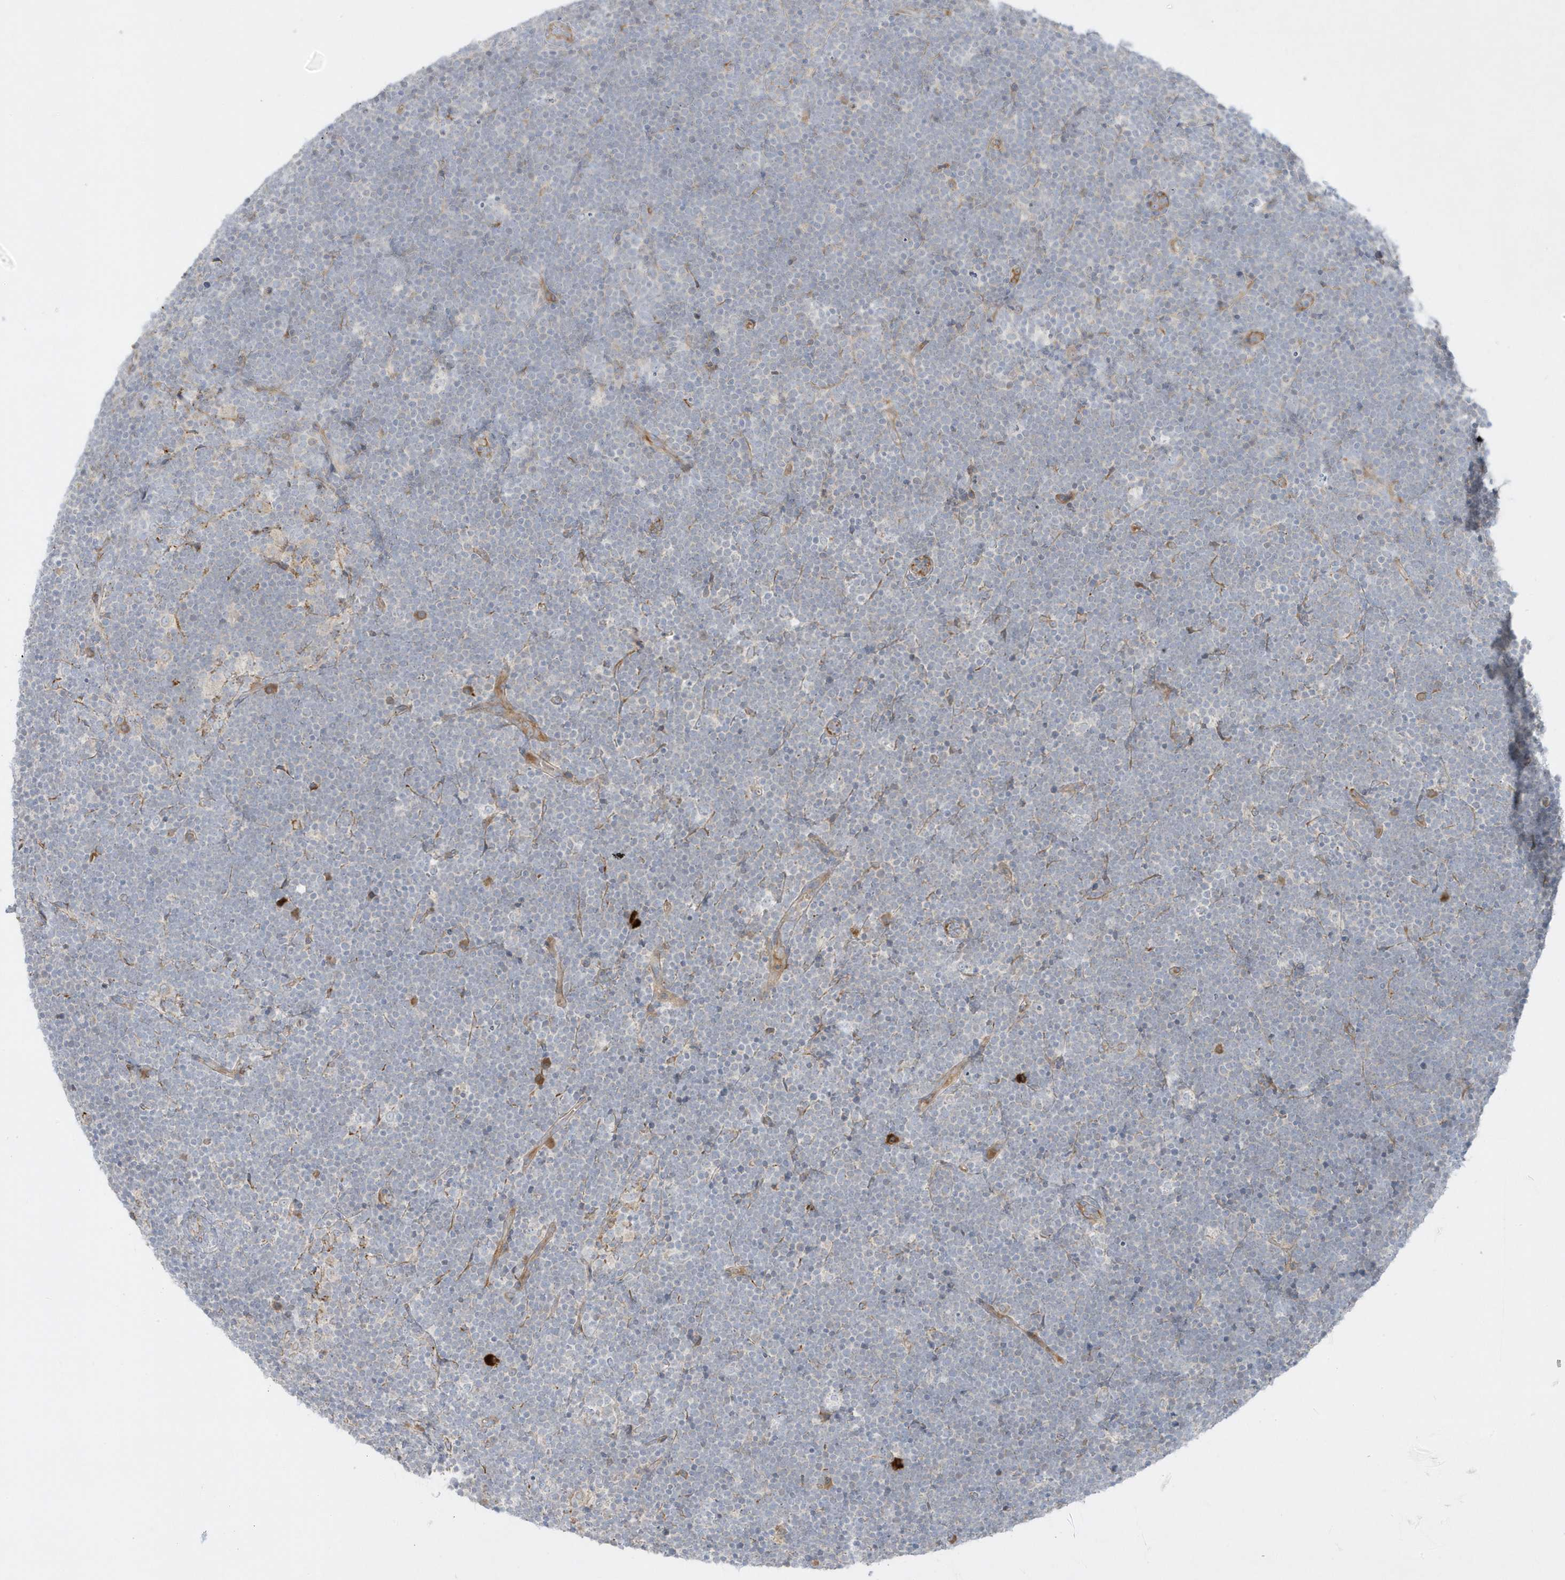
{"staining": {"intensity": "negative", "quantity": "none", "location": "none"}, "tissue": "lymphoma", "cell_type": "Tumor cells", "image_type": "cancer", "snomed": [{"axis": "morphology", "description": "Malignant lymphoma, non-Hodgkin's type, High grade"}, {"axis": "topography", "description": "Lymph node"}], "caption": "Tumor cells show no significant staining in malignant lymphoma, non-Hodgkin's type (high-grade).", "gene": "THADA", "patient": {"sex": "male", "age": 13}}